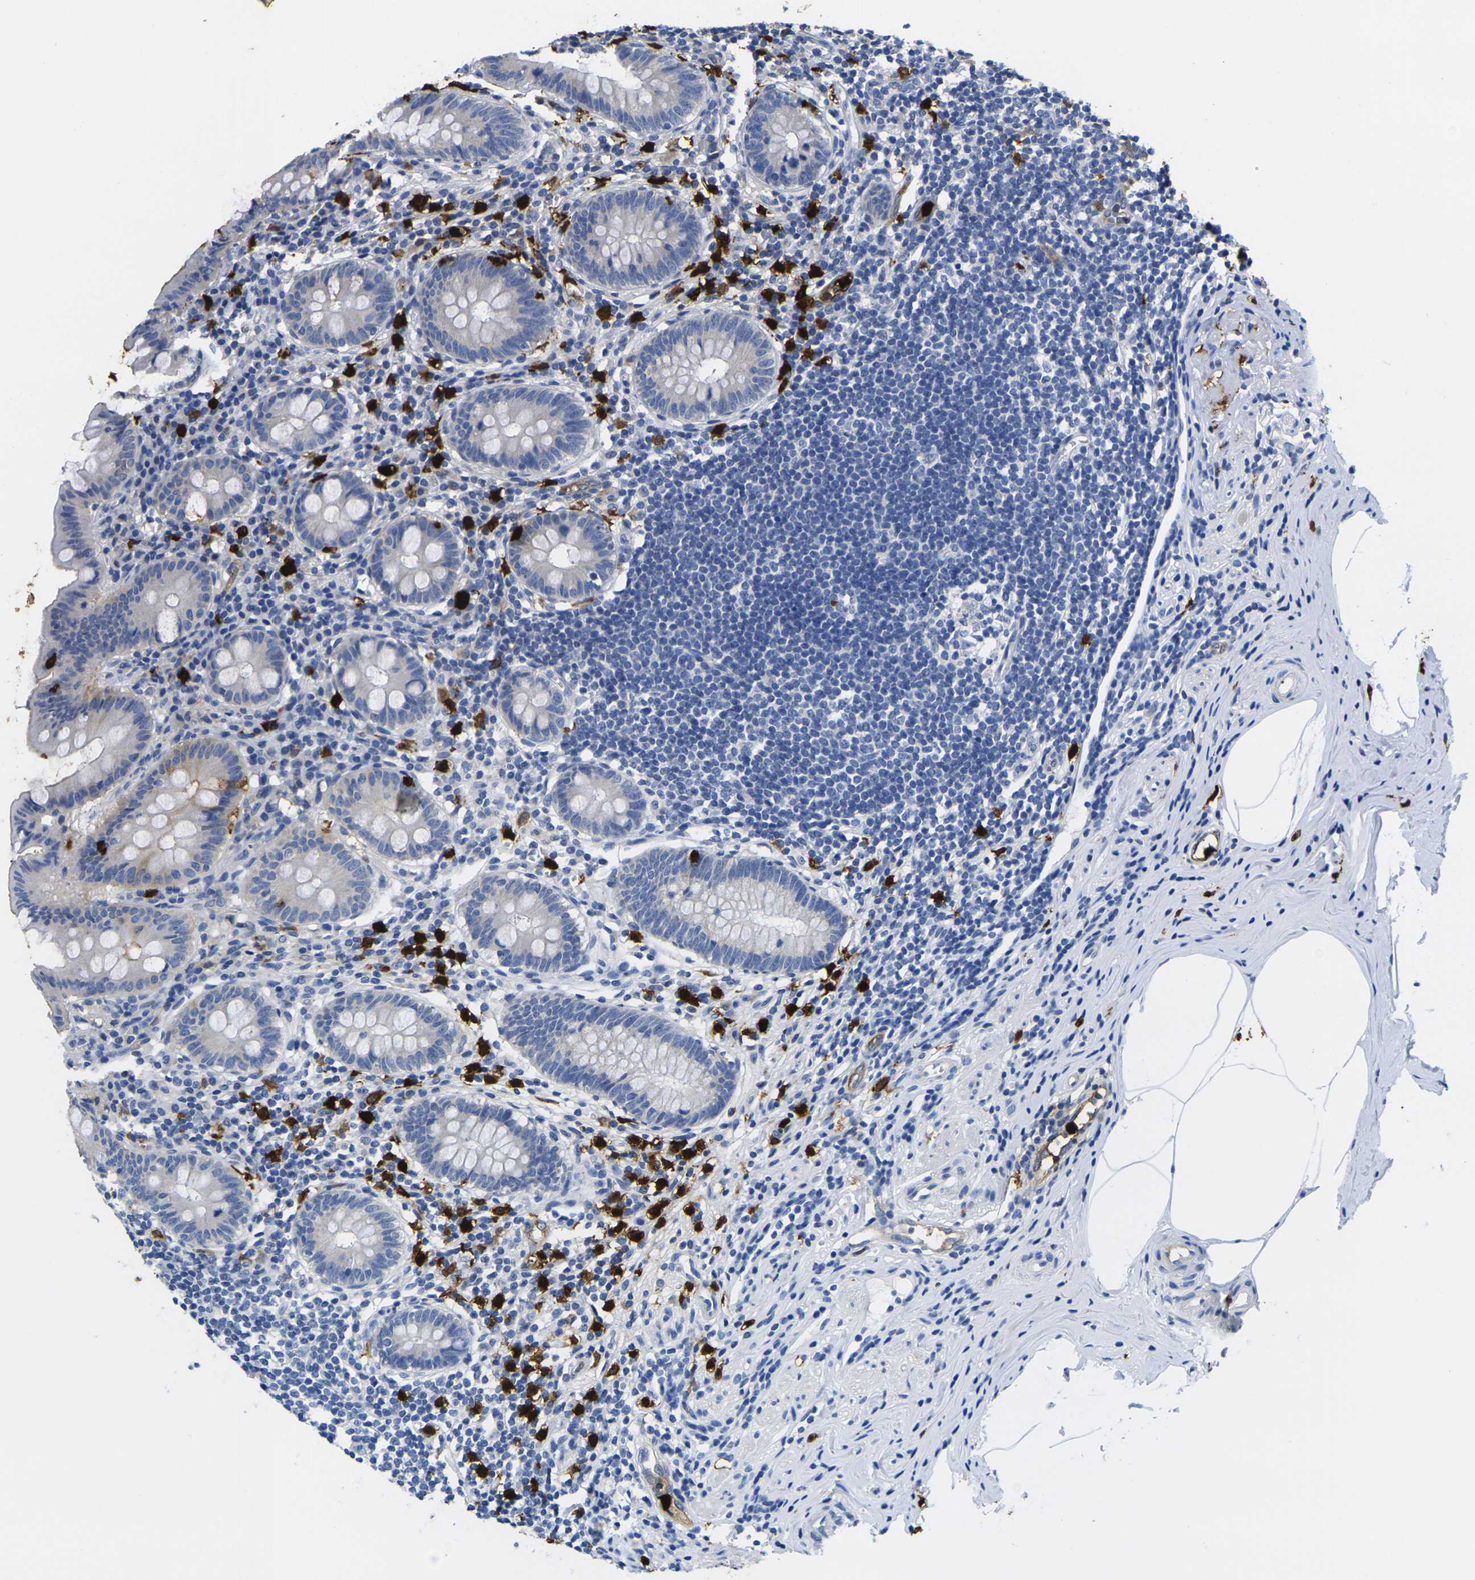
{"staining": {"intensity": "negative", "quantity": "none", "location": "none"}, "tissue": "appendix", "cell_type": "Glandular cells", "image_type": "normal", "snomed": [{"axis": "morphology", "description": "Normal tissue, NOS"}, {"axis": "topography", "description": "Appendix"}], "caption": "A histopathology image of human appendix is negative for staining in glandular cells. (Immunohistochemistry, brightfield microscopy, high magnification).", "gene": "S100A9", "patient": {"sex": "female", "age": 50}}